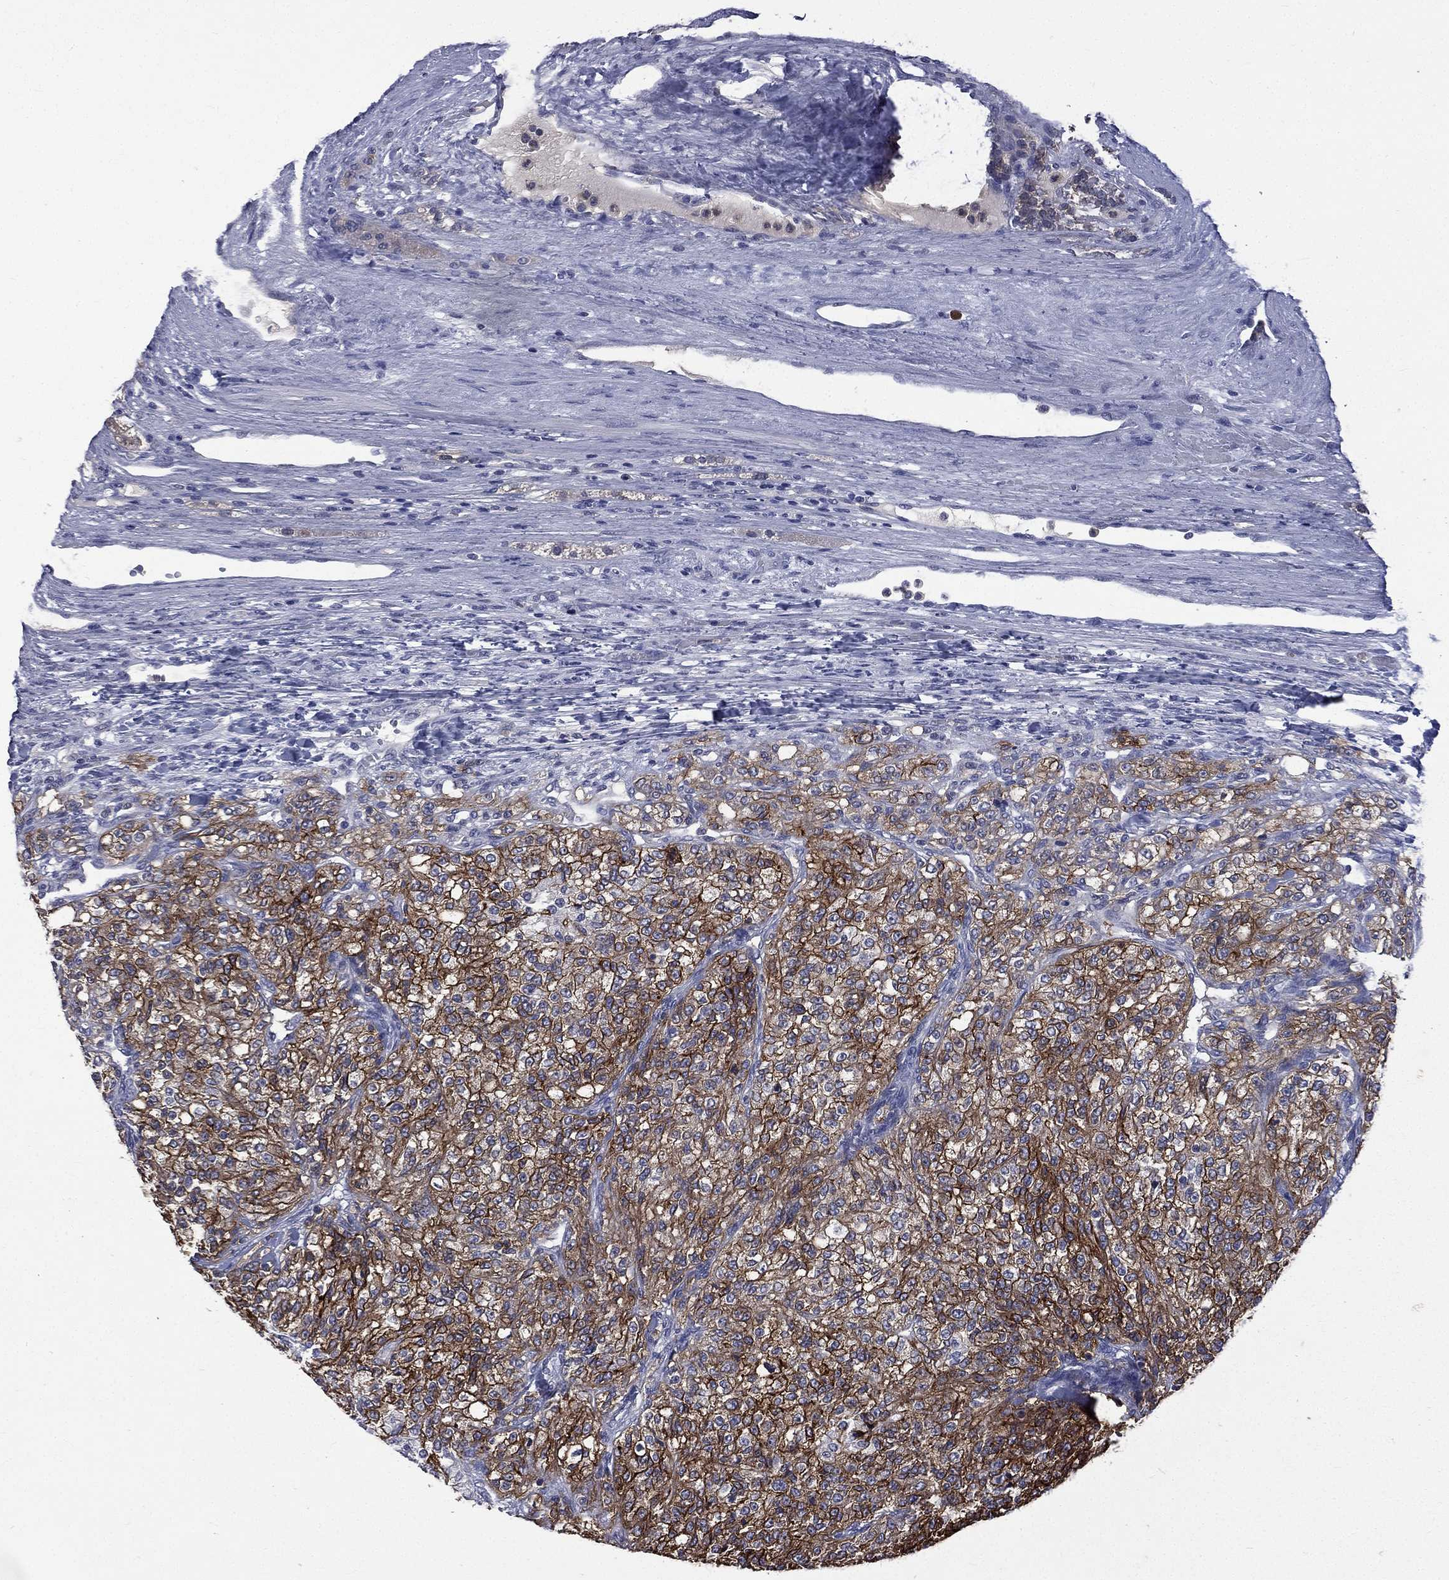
{"staining": {"intensity": "strong", "quantity": ">75%", "location": "cytoplasmic/membranous"}, "tissue": "renal cancer", "cell_type": "Tumor cells", "image_type": "cancer", "snomed": [{"axis": "morphology", "description": "Adenocarcinoma, NOS"}, {"axis": "topography", "description": "Kidney"}], "caption": "Protein staining of renal adenocarcinoma tissue displays strong cytoplasmic/membranous expression in about >75% of tumor cells.", "gene": "CA12", "patient": {"sex": "female", "age": 63}}